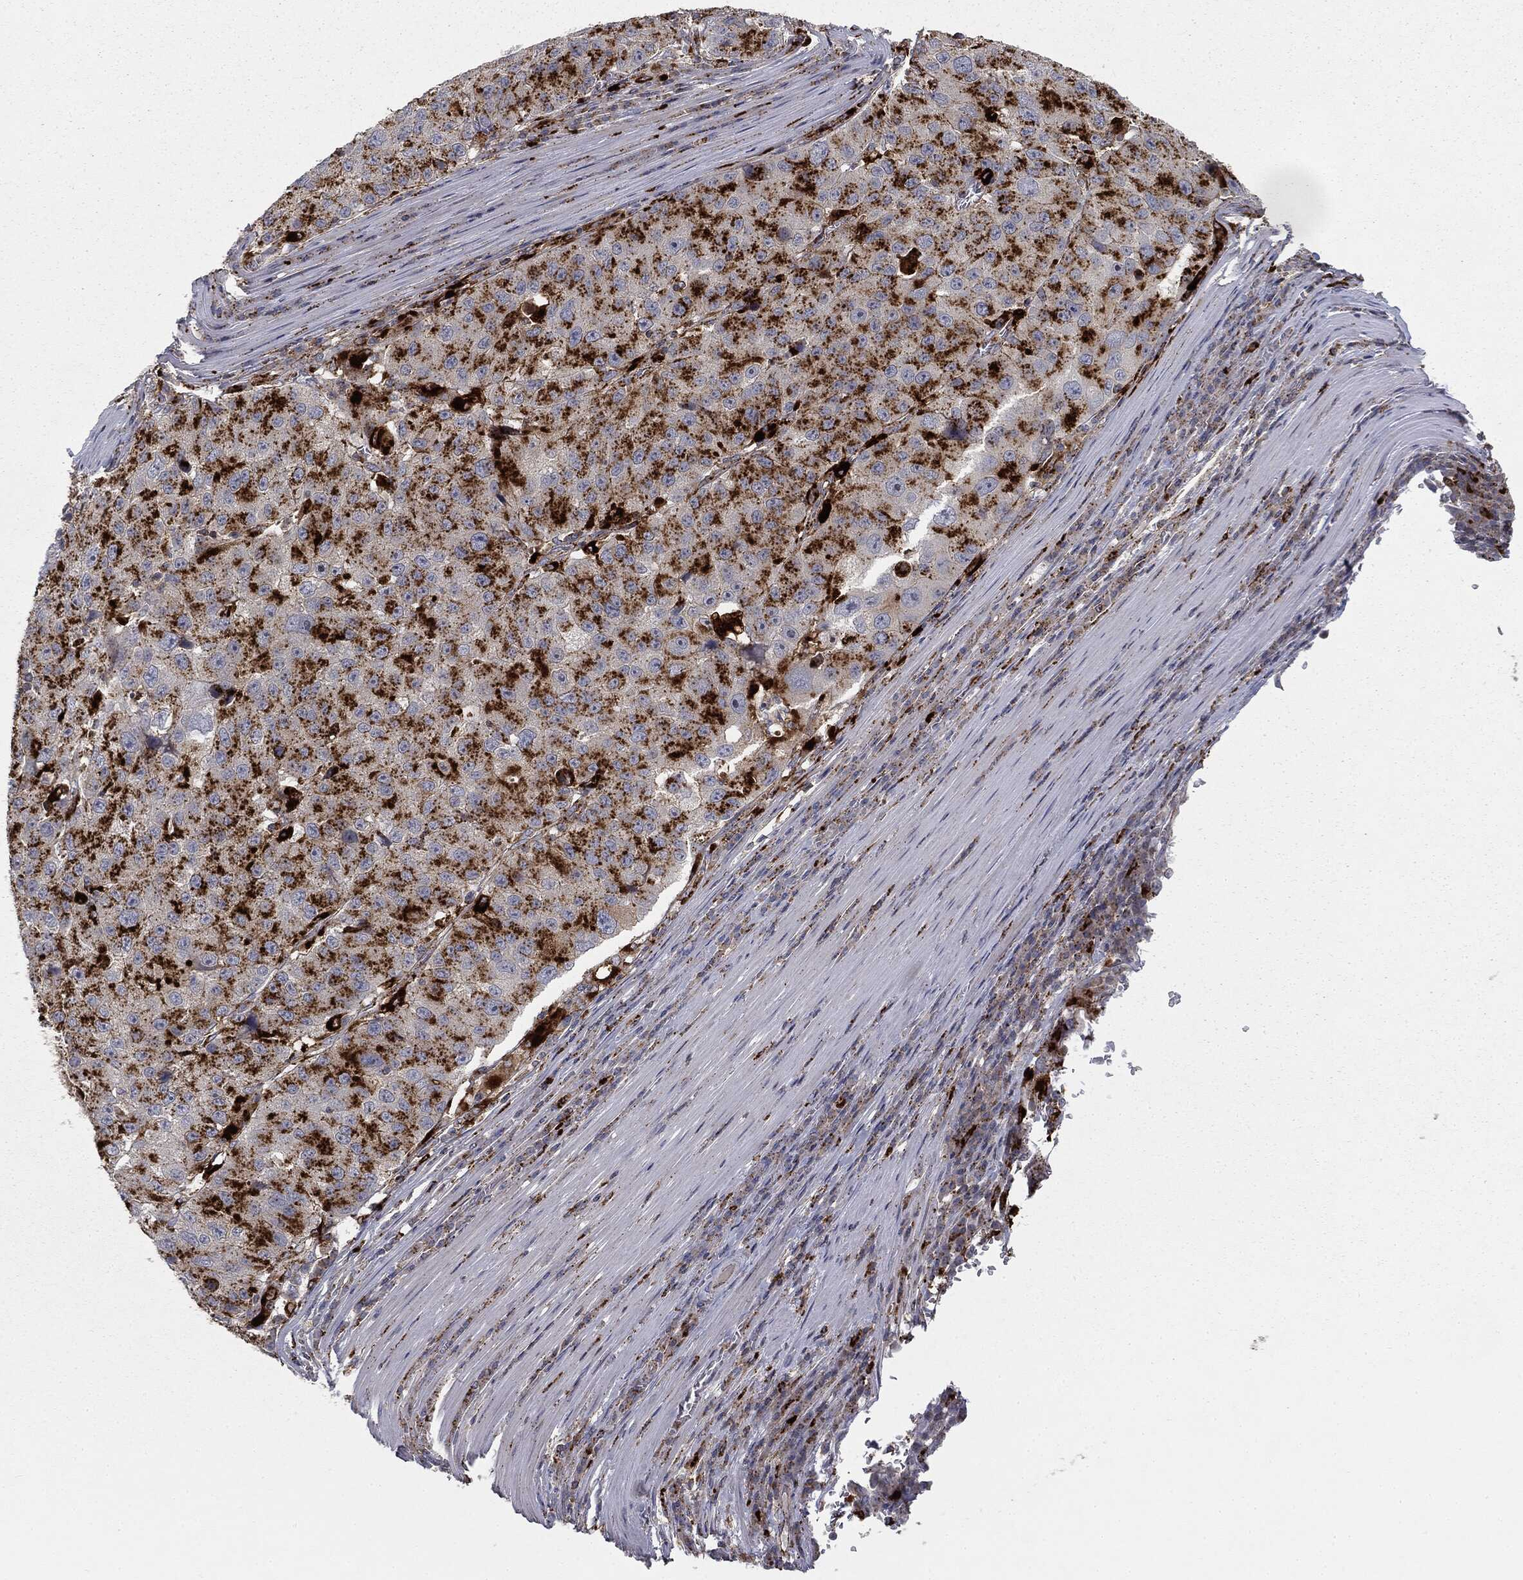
{"staining": {"intensity": "strong", "quantity": ">75%", "location": "cytoplasmic/membranous"}, "tissue": "stomach cancer", "cell_type": "Tumor cells", "image_type": "cancer", "snomed": [{"axis": "morphology", "description": "Adenocarcinoma, NOS"}, {"axis": "topography", "description": "Stomach"}], "caption": "Immunohistochemical staining of stomach adenocarcinoma demonstrates high levels of strong cytoplasmic/membranous protein expression in about >75% of tumor cells.", "gene": "CTSA", "patient": {"sex": "male", "age": 71}}